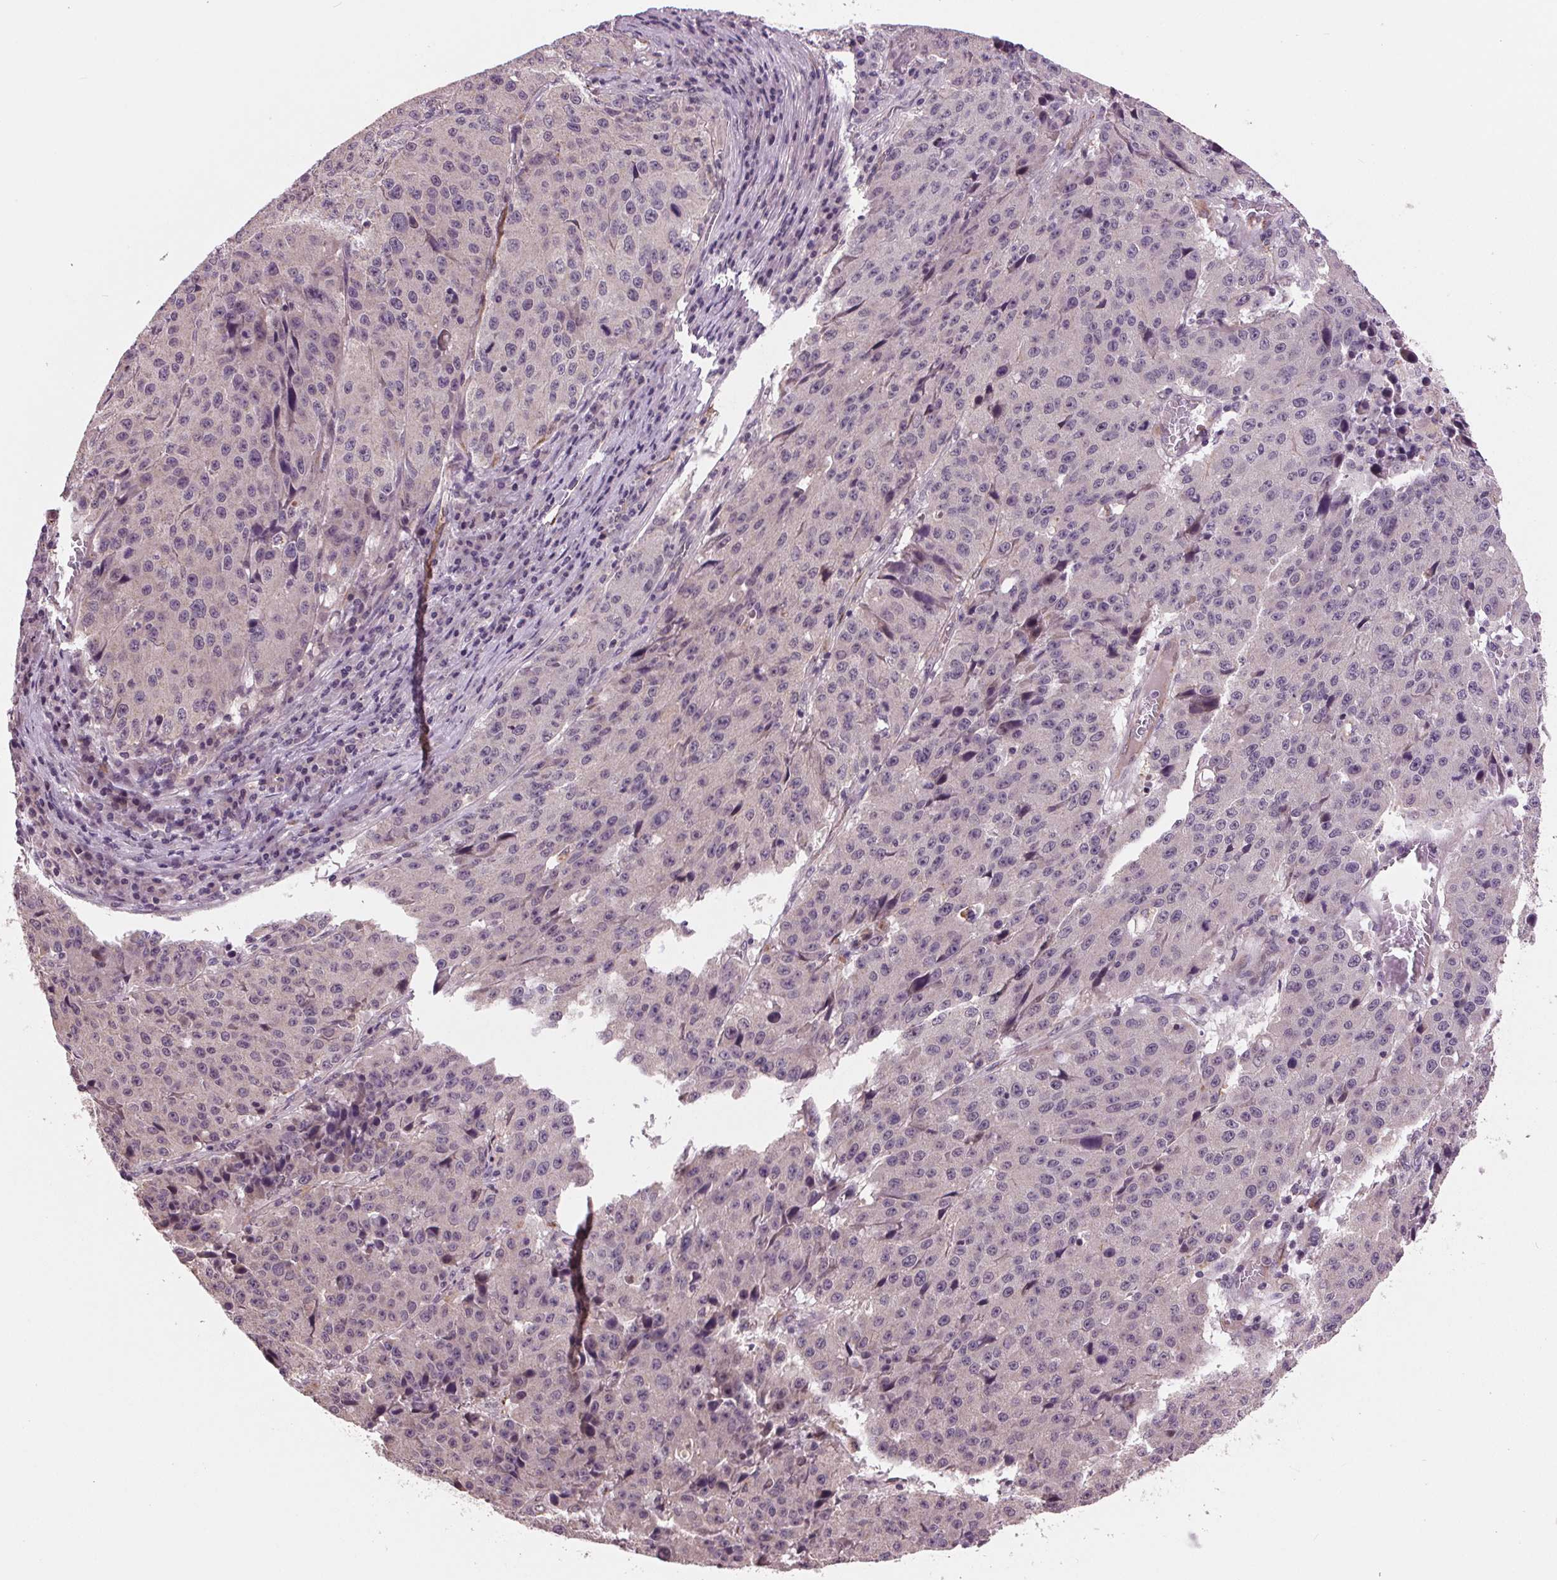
{"staining": {"intensity": "negative", "quantity": "none", "location": "none"}, "tissue": "stomach cancer", "cell_type": "Tumor cells", "image_type": "cancer", "snomed": [{"axis": "morphology", "description": "Adenocarcinoma, NOS"}, {"axis": "topography", "description": "Stomach"}], "caption": "Immunohistochemical staining of stomach cancer (adenocarcinoma) shows no significant expression in tumor cells.", "gene": "MAPK8", "patient": {"sex": "male", "age": 71}}